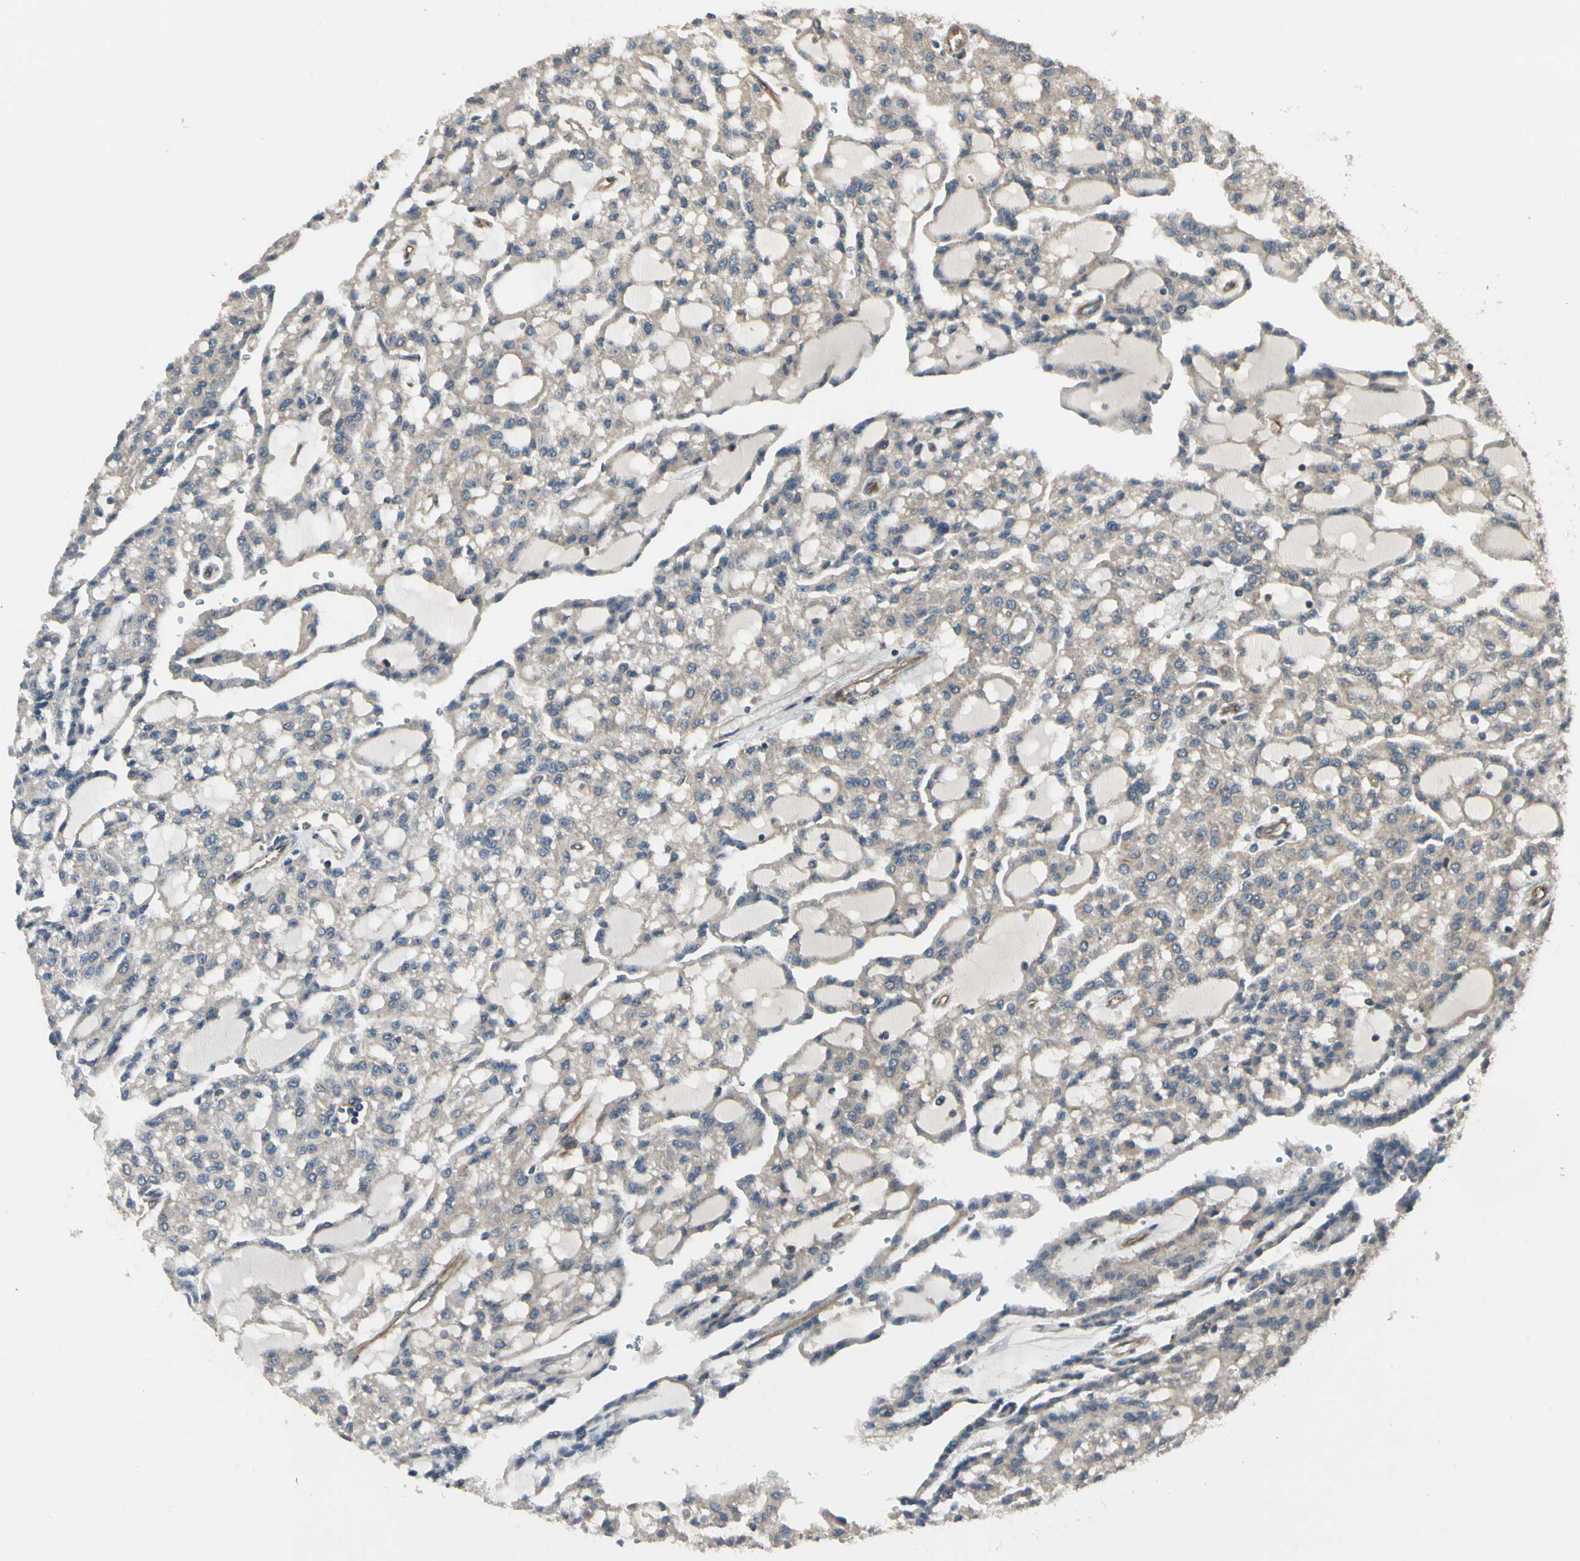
{"staining": {"intensity": "negative", "quantity": "none", "location": "none"}, "tissue": "renal cancer", "cell_type": "Tumor cells", "image_type": "cancer", "snomed": [{"axis": "morphology", "description": "Adenocarcinoma, NOS"}, {"axis": "topography", "description": "Kidney"}], "caption": "Tumor cells show no significant protein expression in renal cancer. Nuclei are stained in blue.", "gene": "ROCK2", "patient": {"sex": "male", "age": 63}}